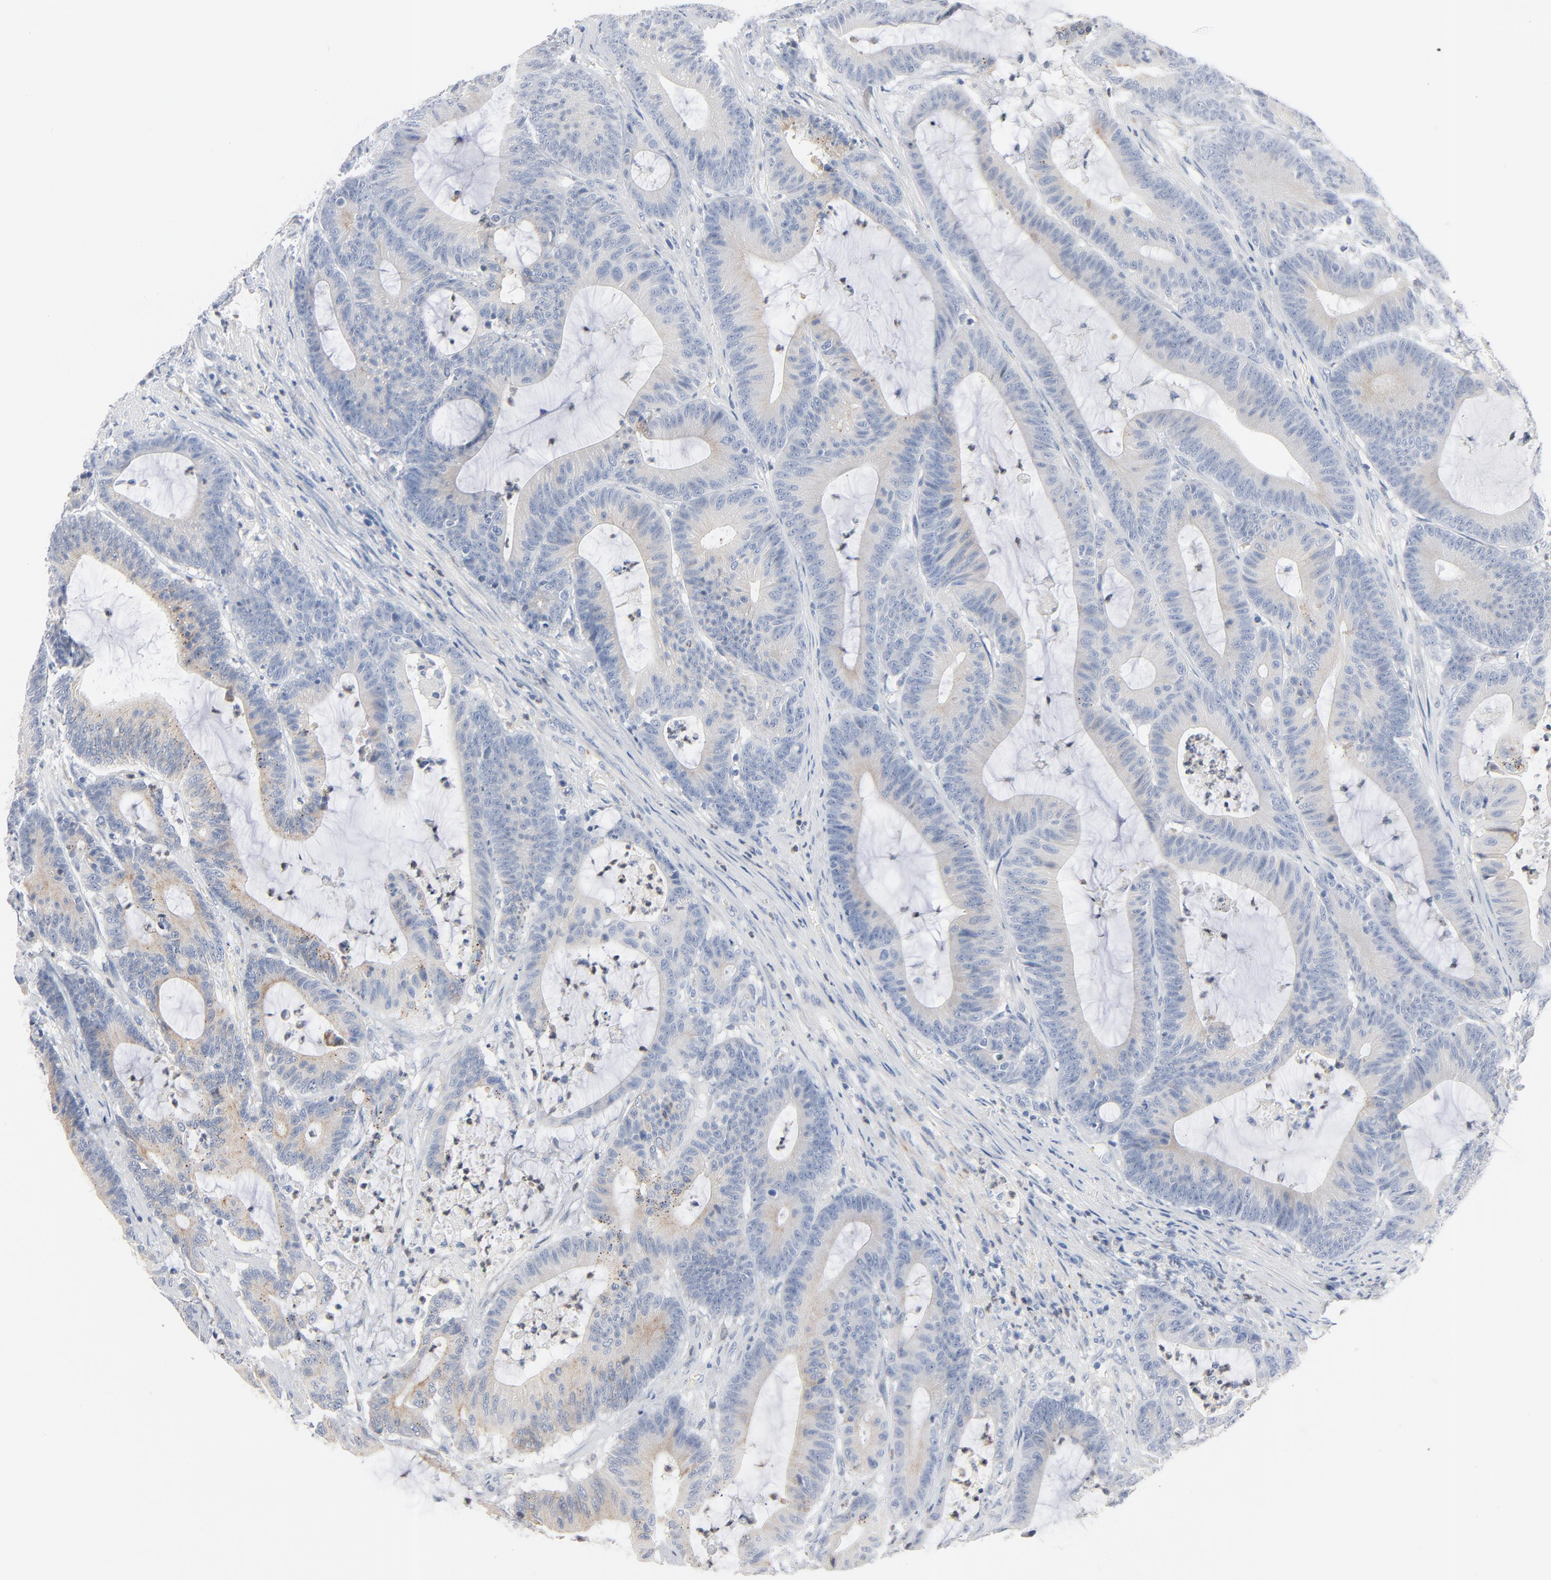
{"staining": {"intensity": "negative", "quantity": "none", "location": "none"}, "tissue": "colorectal cancer", "cell_type": "Tumor cells", "image_type": "cancer", "snomed": [{"axis": "morphology", "description": "Adenocarcinoma, NOS"}, {"axis": "topography", "description": "Colon"}], "caption": "A high-resolution image shows IHC staining of colorectal cancer, which demonstrates no significant positivity in tumor cells.", "gene": "IFT43", "patient": {"sex": "female", "age": 84}}